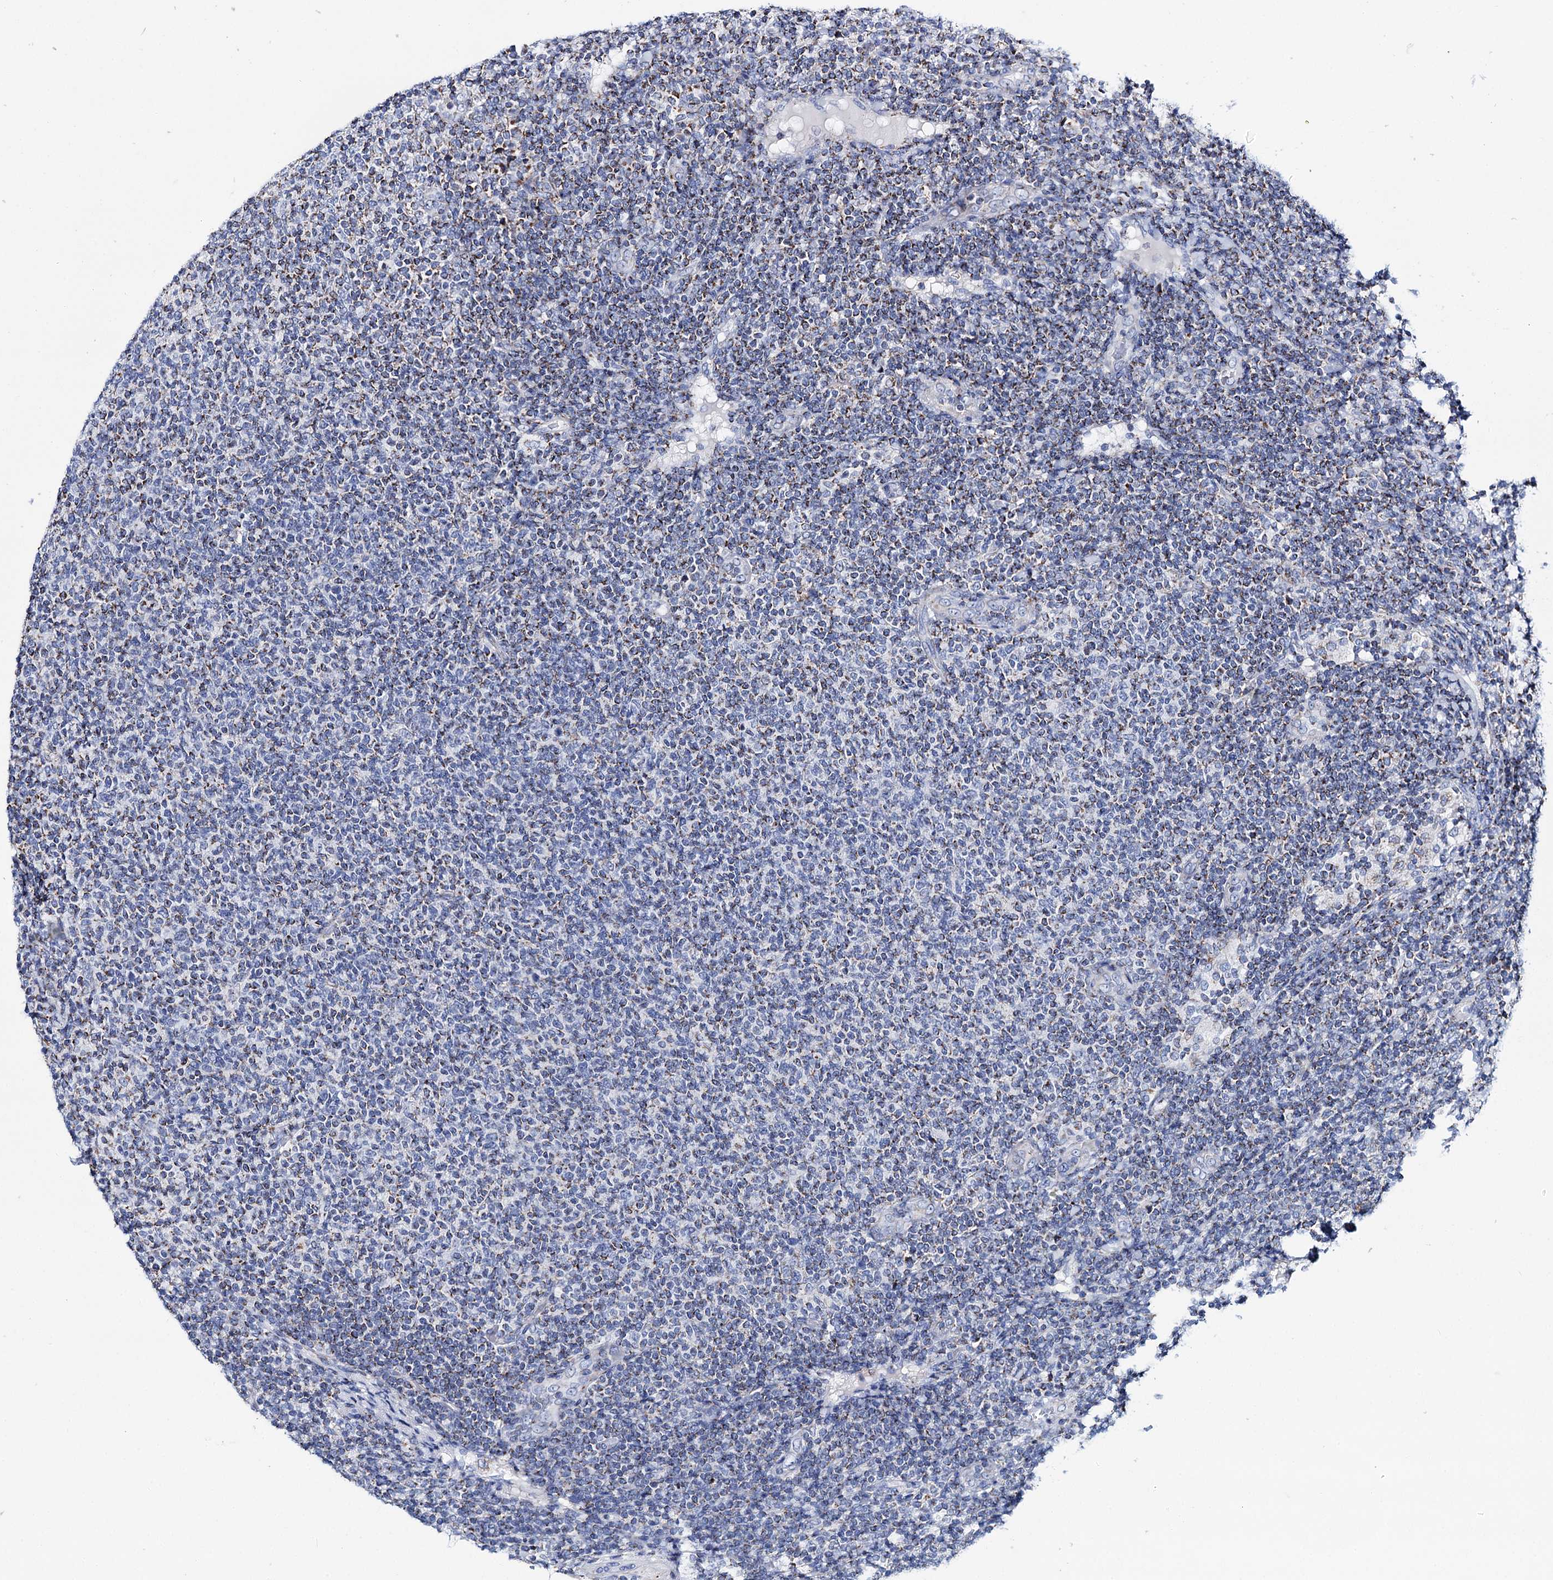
{"staining": {"intensity": "moderate", "quantity": "25%-75%", "location": "cytoplasmic/membranous"}, "tissue": "lymphoma", "cell_type": "Tumor cells", "image_type": "cancer", "snomed": [{"axis": "morphology", "description": "Malignant lymphoma, non-Hodgkin's type, Low grade"}, {"axis": "topography", "description": "Lymph node"}], "caption": "Lymphoma stained with DAB IHC demonstrates medium levels of moderate cytoplasmic/membranous expression in about 25%-75% of tumor cells. The protein is stained brown, and the nuclei are stained in blue (DAB (3,3'-diaminobenzidine) IHC with brightfield microscopy, high magnification).", "gene": "UBASH3B", "patient": {"sex": "male", "age": 66}}